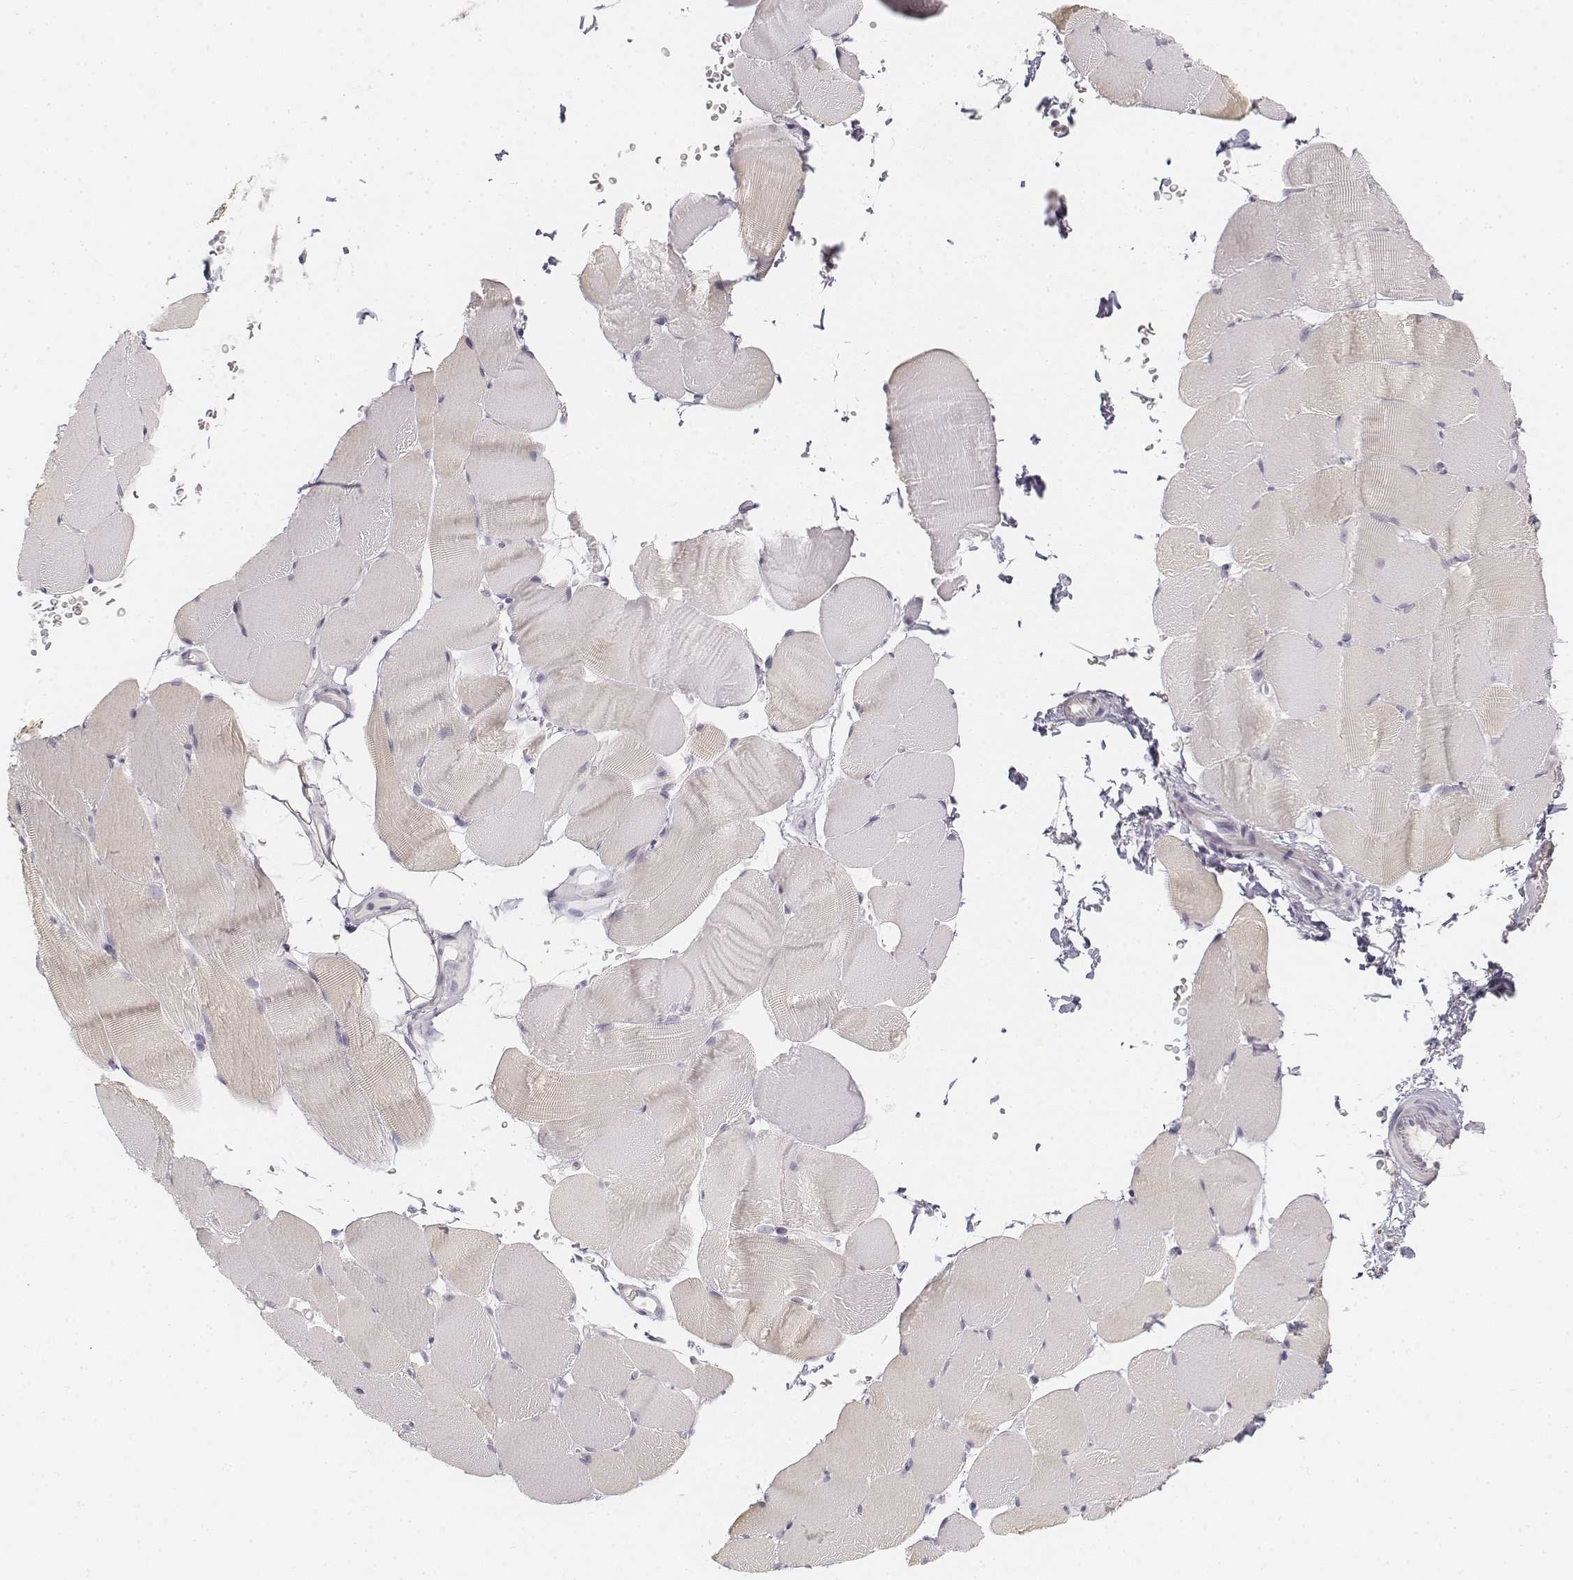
{"staining": {"intensity": "negative", "quantity": "none", "location": "none"}, "tissue": "skeletal muscle", "cell_type": "Myocytes", "image_type": "normal", "snomed": [{"axis": "morphology", "description": "Normal tissue, NOS"}, {"axis": "topography", "description": "Skeletal muscle"}], "caption": "There is no significant expression in myocytes of skeletal muscle. (Brightfield microscopy of DAB (3,3'-diaminobenzidine) immunohistochemistry at high magnification).", "gene": "DSG4", "patient": {"sex": "female", "age": 37}}